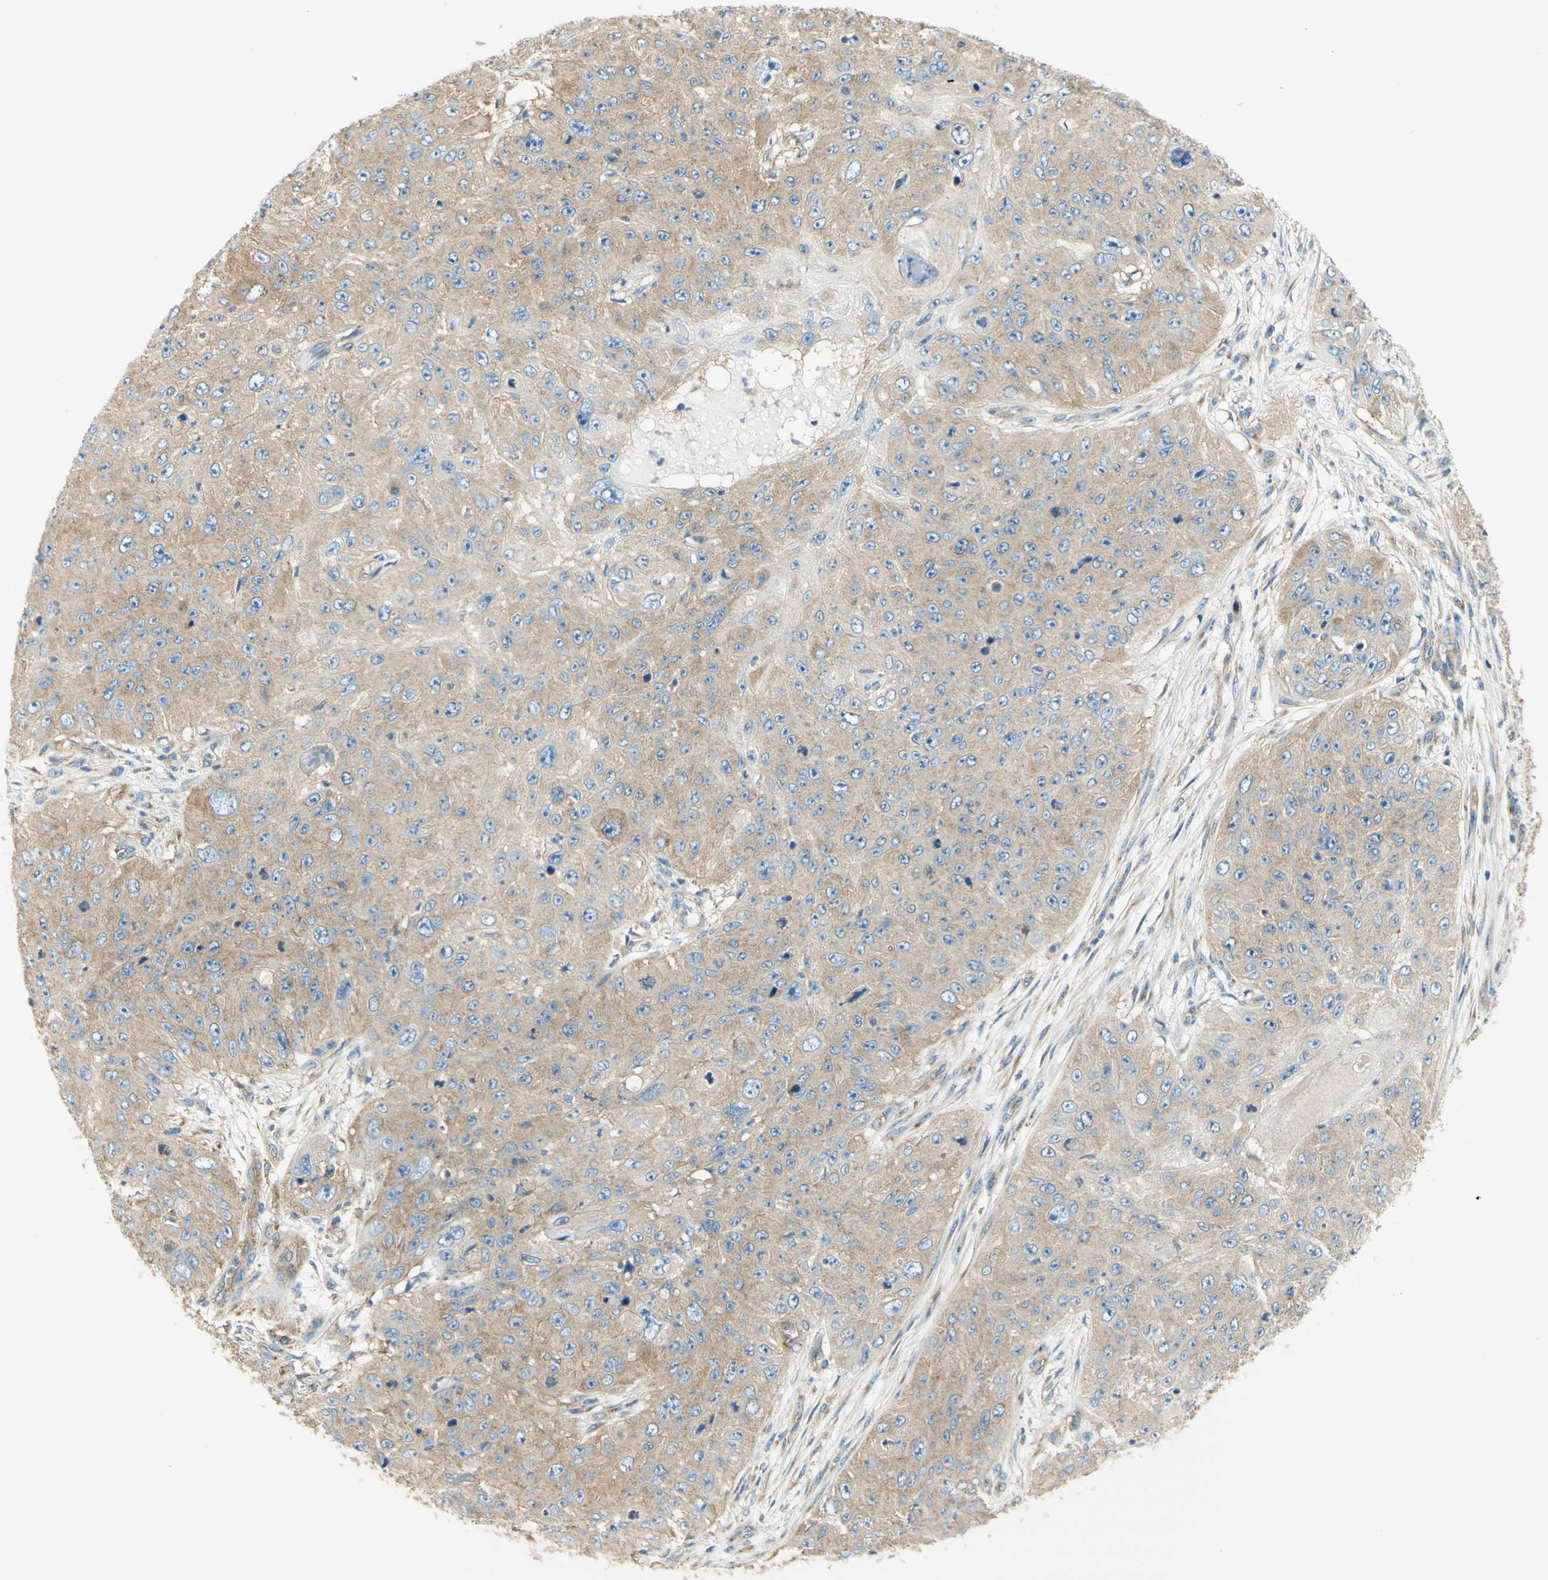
{"staining": {"intensity": "weak", "quantity": ">75%", "location": "cytoplasmic/membranous"}, "tissue": "skin cancer", "cell_type": "Tumor cells", "image_type": "cancer", "snomed": [{"axis": "morphology", "description": "Squamous cell carcinoma, NOS"}, {"axis": "topography", "description": "Skin"}], "caption": "DAB immunohistochemical staining of skin cancer (squamous cell carcinoma) demonstrates weak cytoplasmic/membranous protein positivity in about >75% of tumor cells.", "gene": "CLTC", "patient": {"sex": "female", "age": 80}}